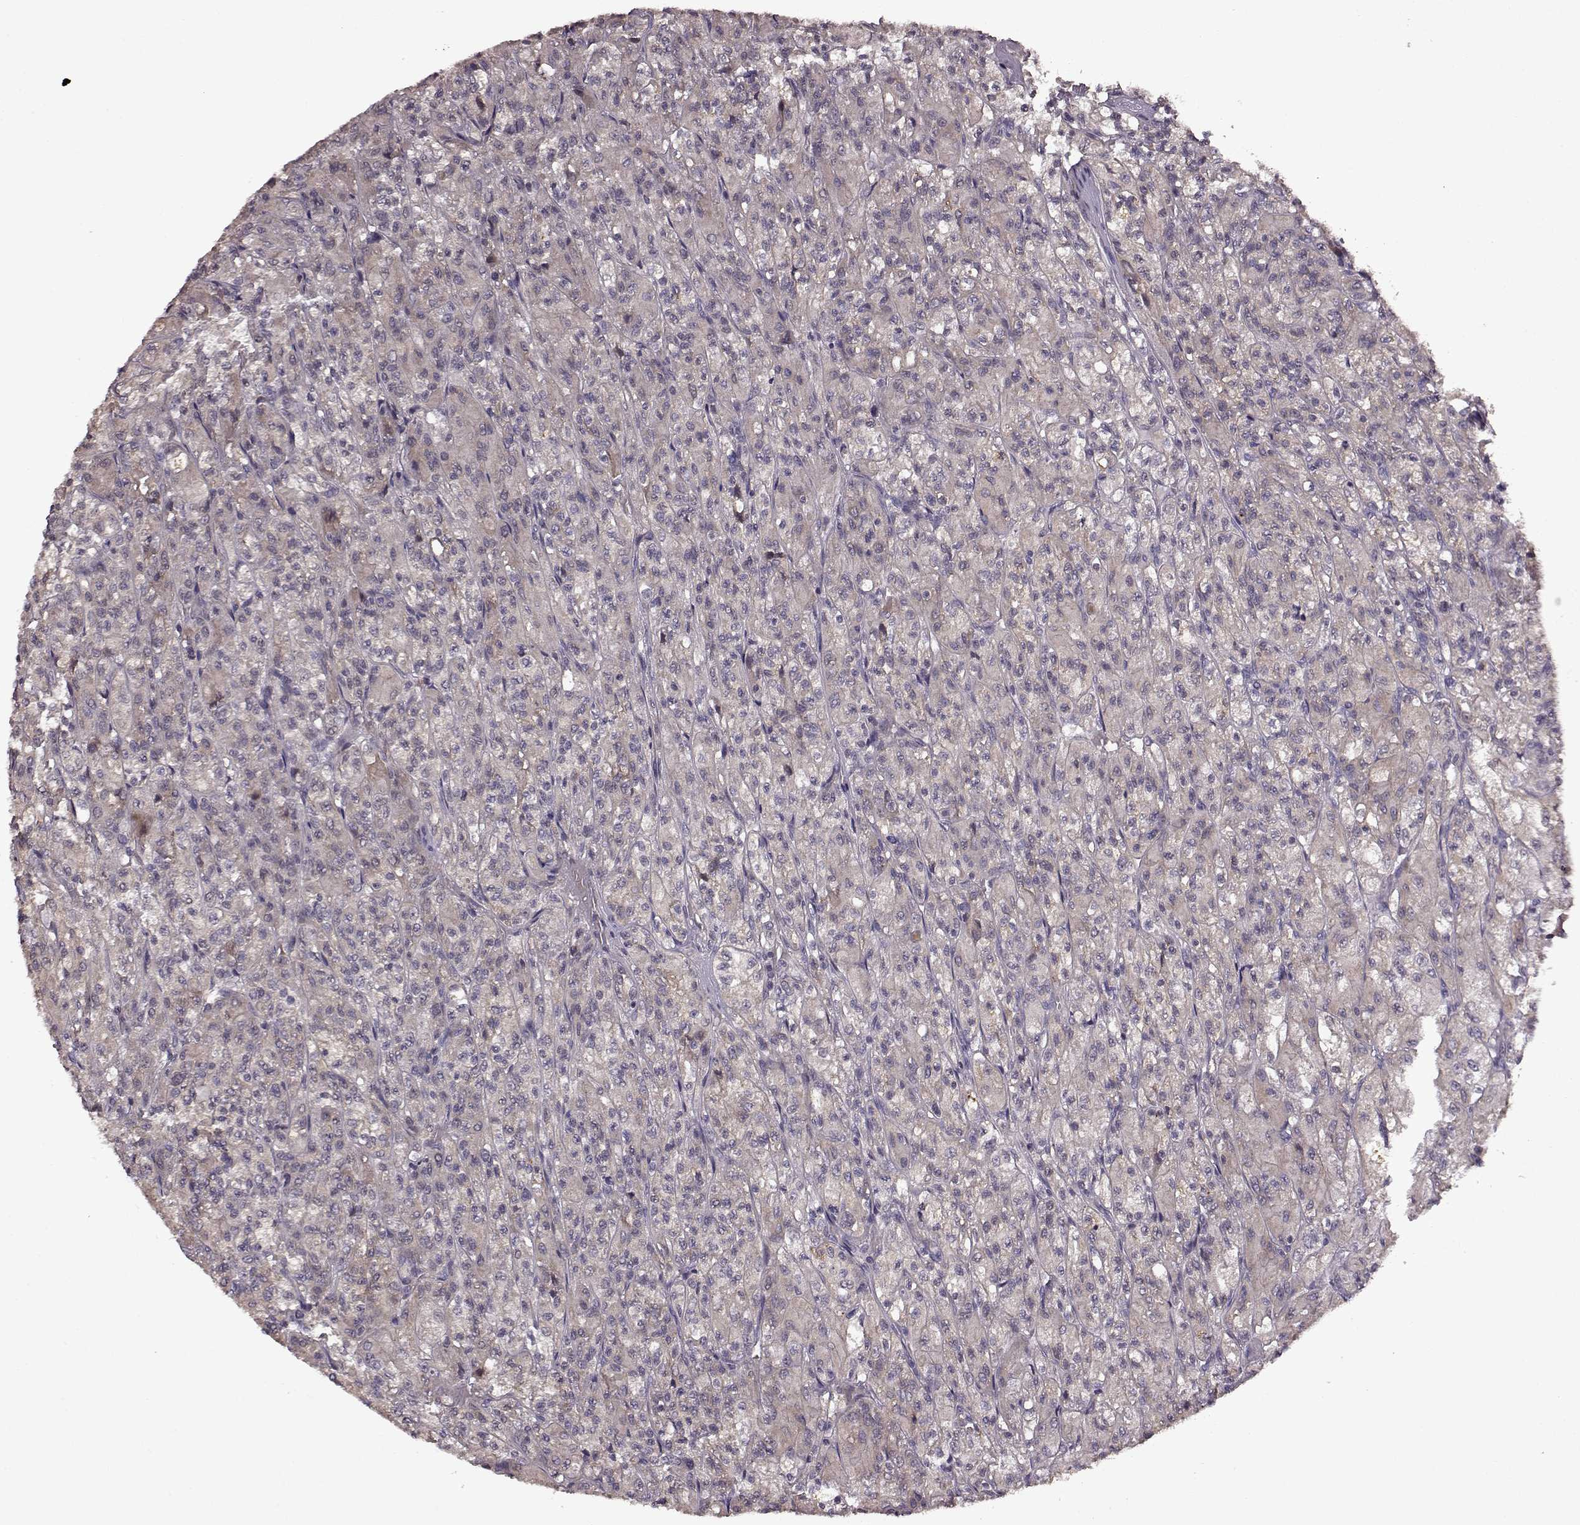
{"staining": {"intensity": "weak", "quantity": "25%-75%", "location": "cytoplasmic/membranous"}, "tissue": "renal cancer", "cell_type": "Tumor cells", "image_type": "cancer", "snomed": [{"axis": "morphology", "description": "Adenocarcinoma, NOS"}, {"axis": "topography", "description": "Kidney"}], "caption": "DAB (3,3'-diaminobenzidine) immunohistochemical staining of renal cancer (adenocarcinoma) shows weak cytoplasmic/membranous protein staining in about 25%-75% of tumor cells.", "gene": "MAIP1", "patient": {"sex": "female", "age": 70}}